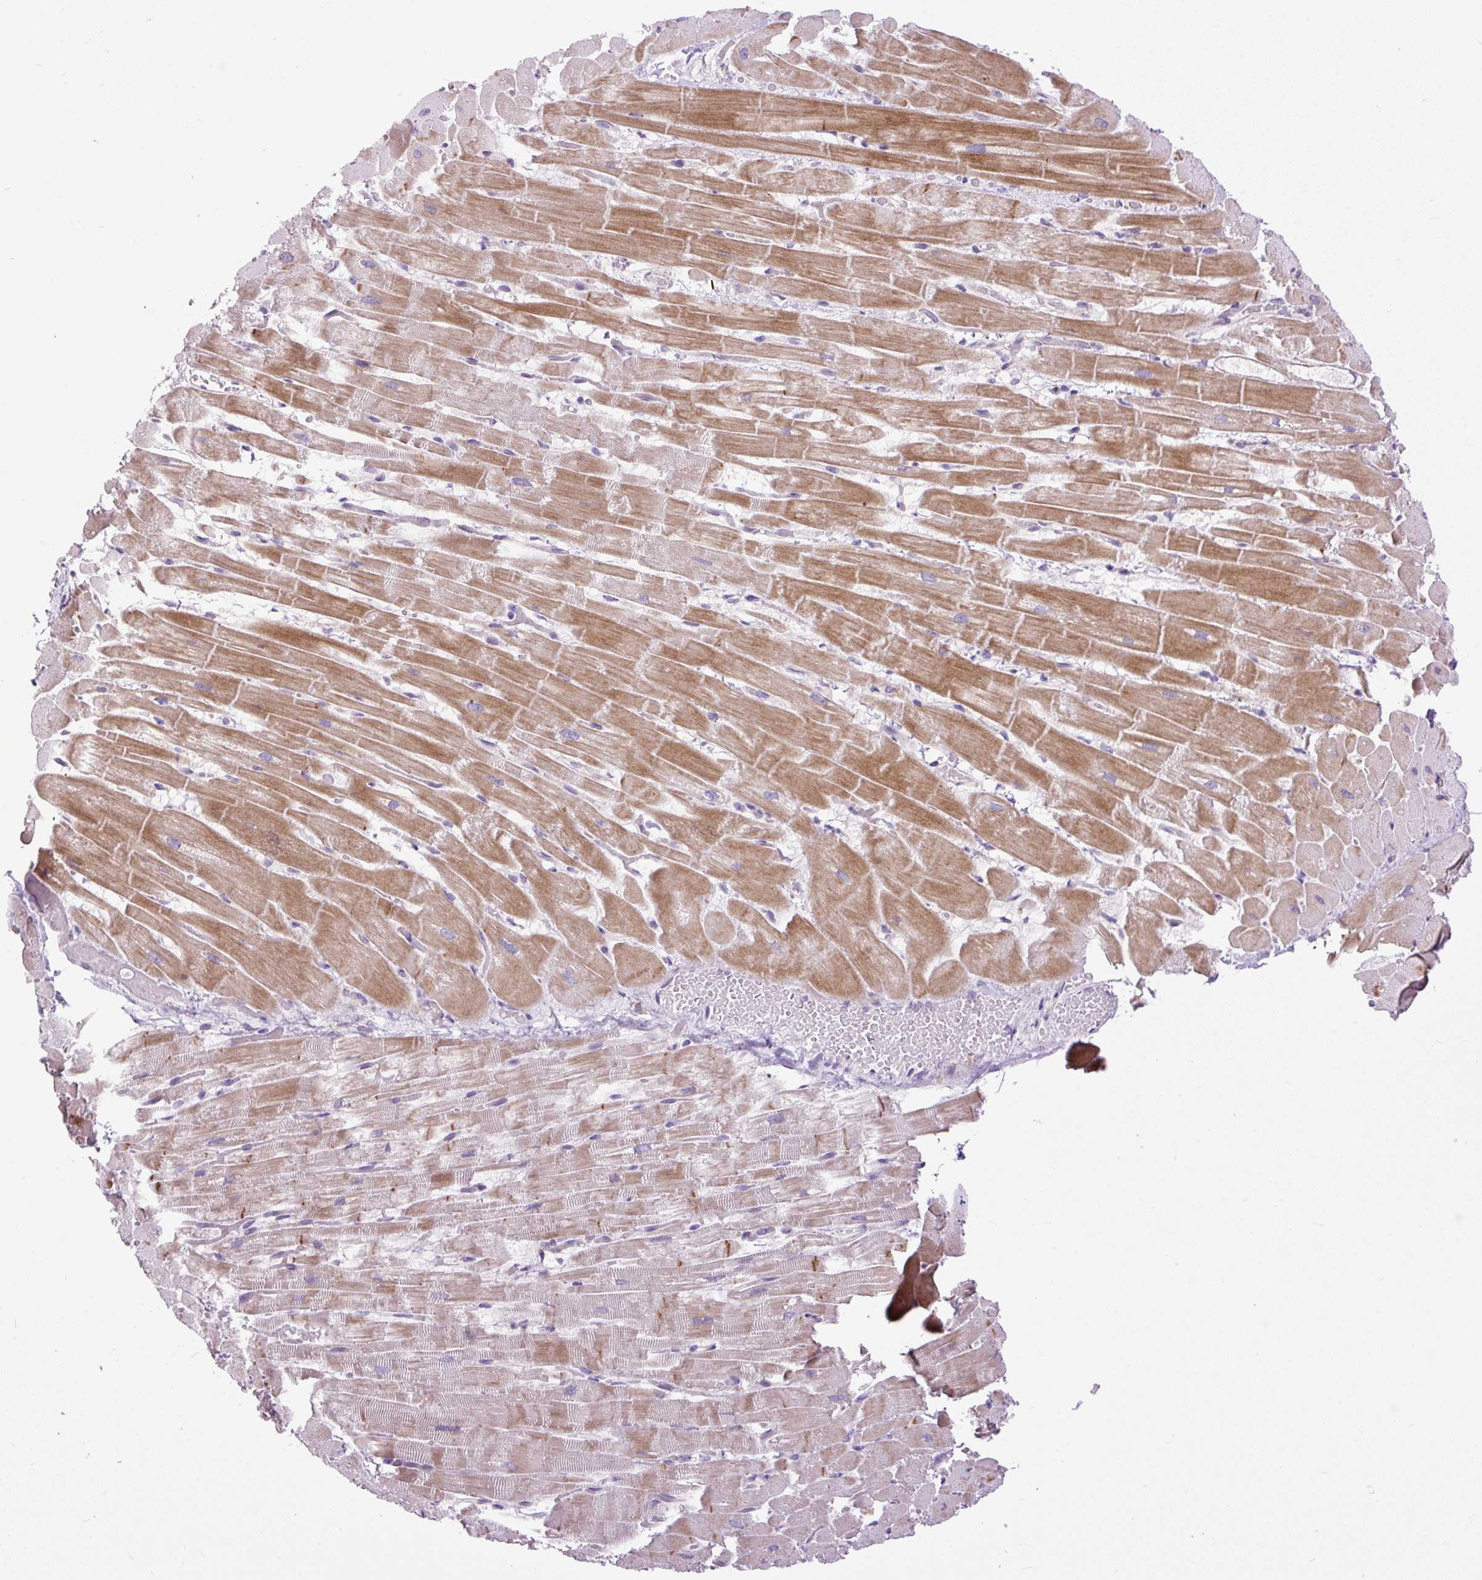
{"staining": {"intensity": "strong", "quantity": "25%-75%", "location": "cytoplasmic/membranous"}, "tissue": "heart muscle", "cell_type": "Cardiomyocytes", "image_type": "normal", "snomed": [{"axis": "morphology", "description": "Normal tissue, NOS"}, {"axis": "topography", "description": "Heart"}], "caption": "Immunohistochemical staining of unremarkable heart muscle exhibits strong cytoplasmic/membranous protein expression in about 25%-75% of cardiomyocytes.", "gene": "ZNF197", "patient": {"sex": "male", "age": 37}}